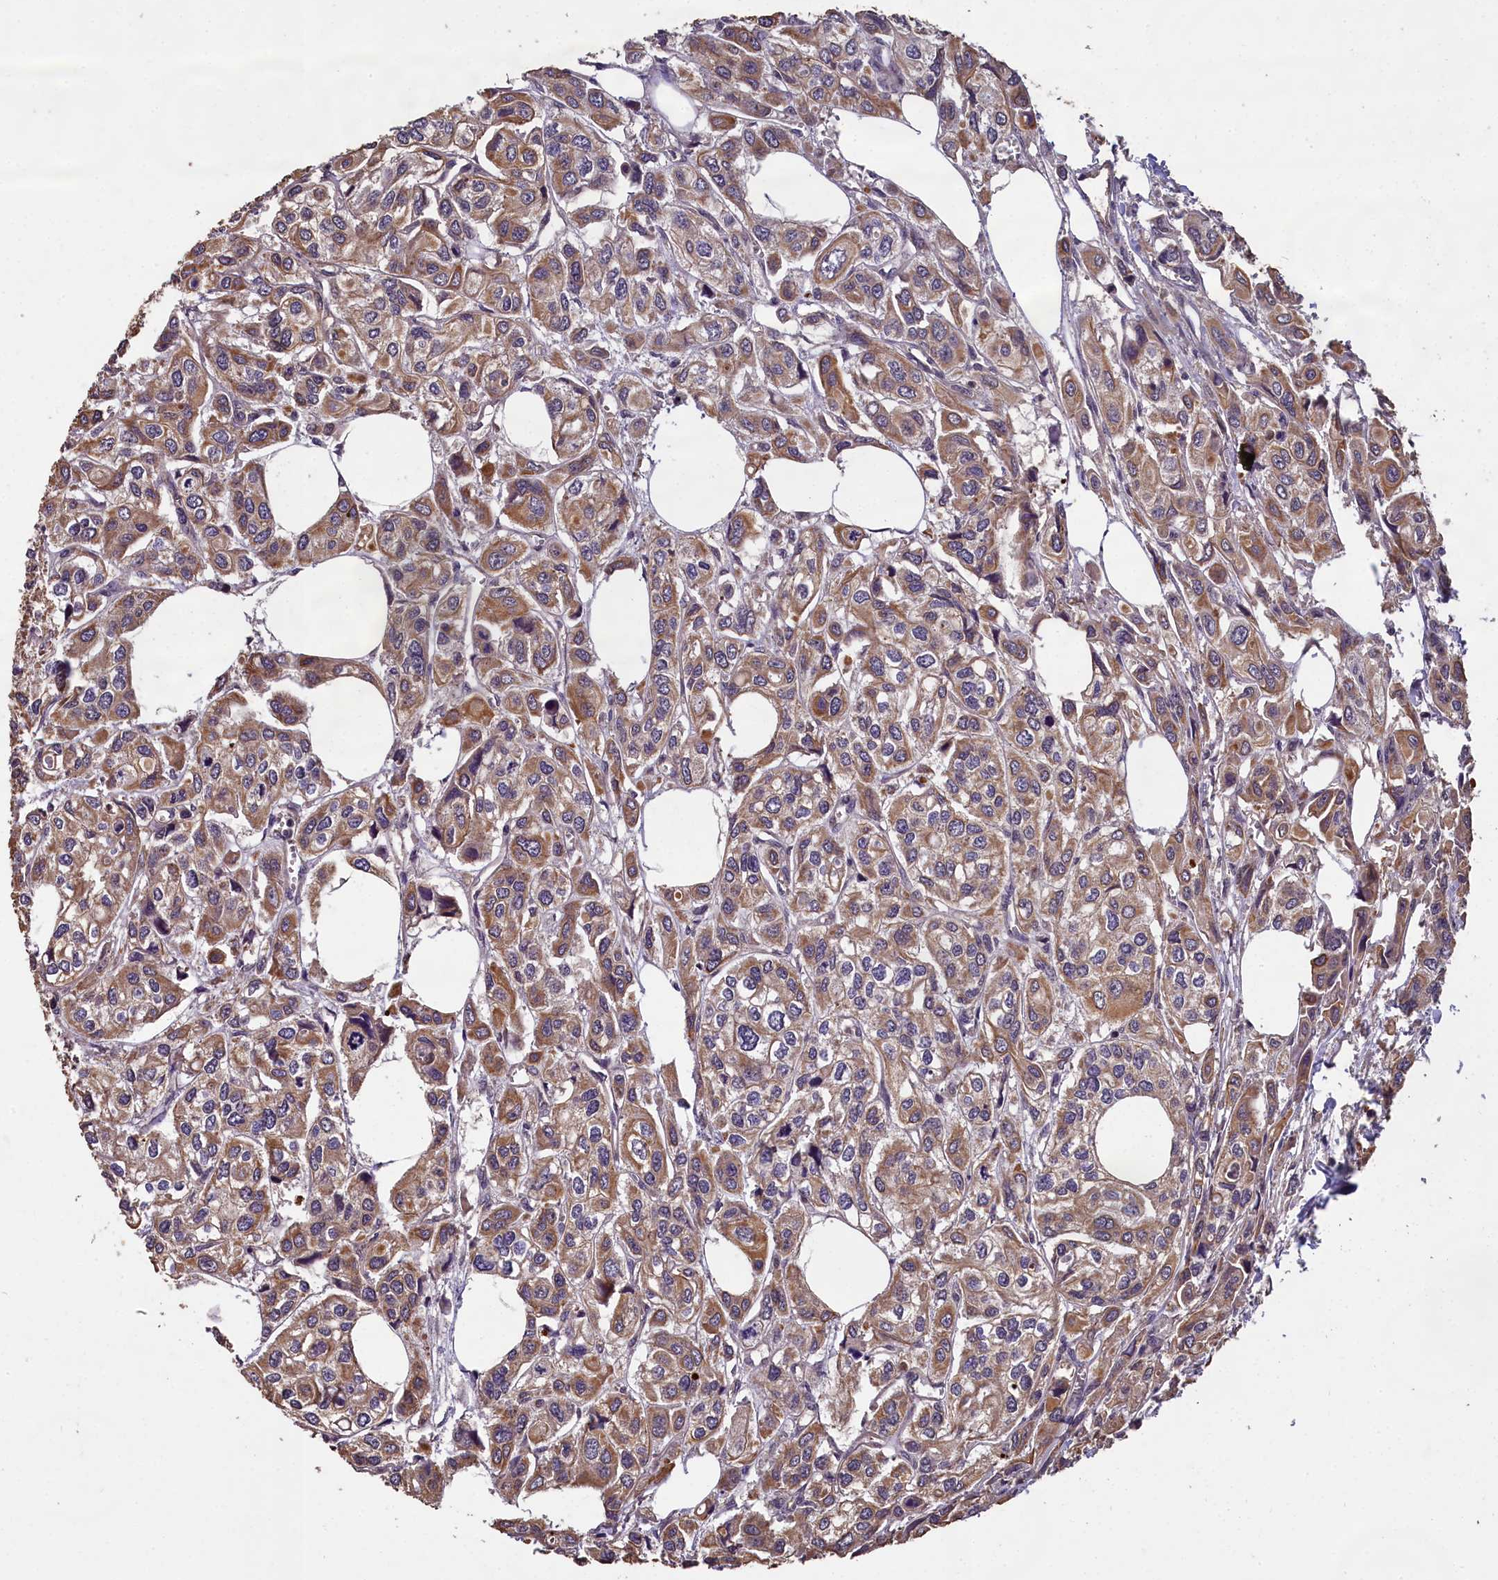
{"staining": {"intensity": "moderate", "quantity": ">75%", "location": "cytoplasmic/membranous"}, "tissue": "urothelial cancer", "cell_type": "Tumor cells", "image_type": "cancer", "snomed": [{"axis": "morphology", "description": "Urothelial carcinoma, High grade"}, {"axis": "topography", "description": "Urinary bladder"}], "caption": "This is a photomicrograph of immunohistochemistry staining of urothelial cancer, which shows moderate staining in the cytoplasmic/membranous of tumor cells.", "gene": "CHD9", "patient": {"sex": "male", "age": 67}}